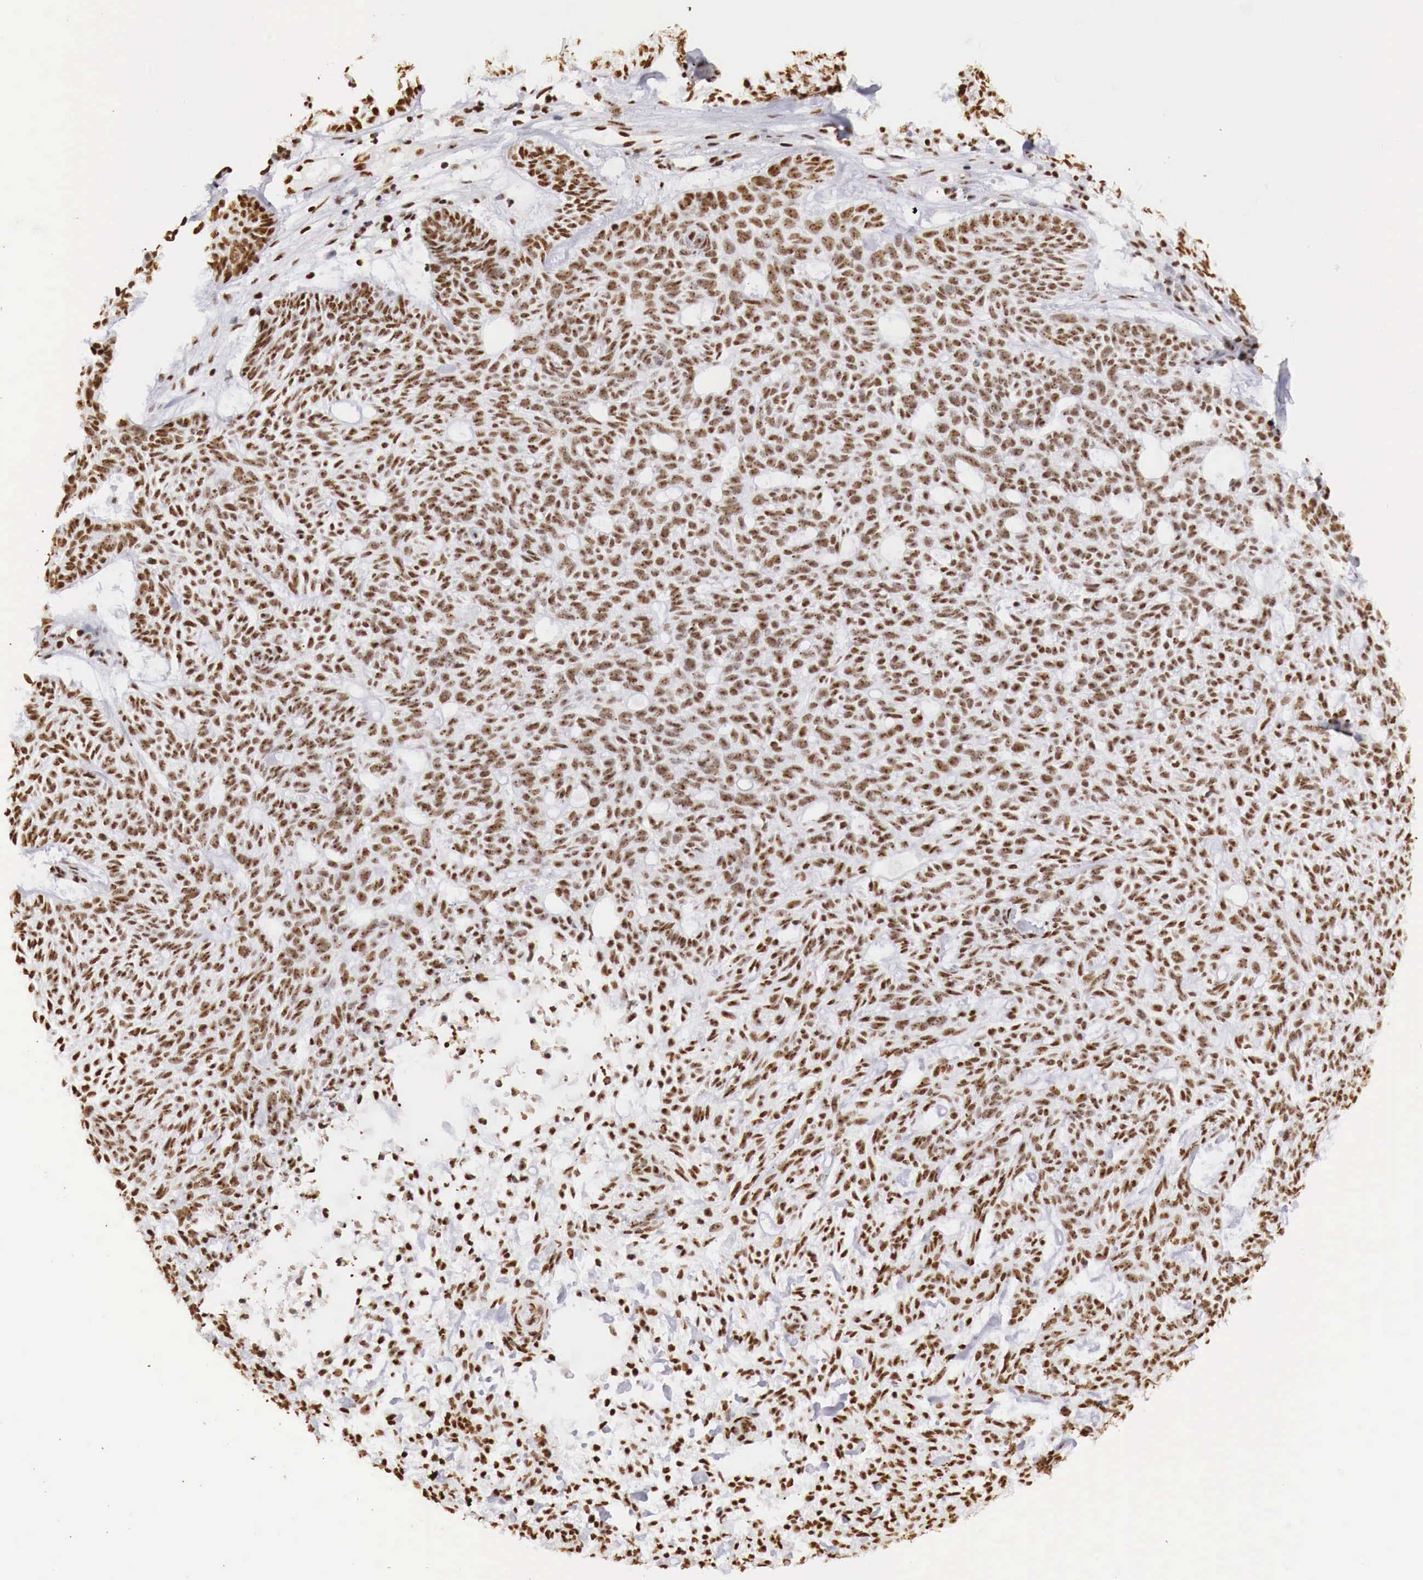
{"staining": {"intensity": "strong", "quantity": ">75%", "location": "nuclear"}, "tissue": "skin cancer", "cell_type": "Tumor cells", "image_type": "cancer", "snomed": [{"axis": "morphology", "description": "Basal cell carcinoma"}, {"axis": "topography", "description": "Skin"}], "caption": "This histopathology image displays skin cancer stained with immunohistochemistry (IHC) to label a protein in brown. The nuclear of tumor cells show strong positivity for the protein. Nuclei are counter-stained blue.", "gene": "DKC1", "patient": {"sex": "male", "age": 75}}